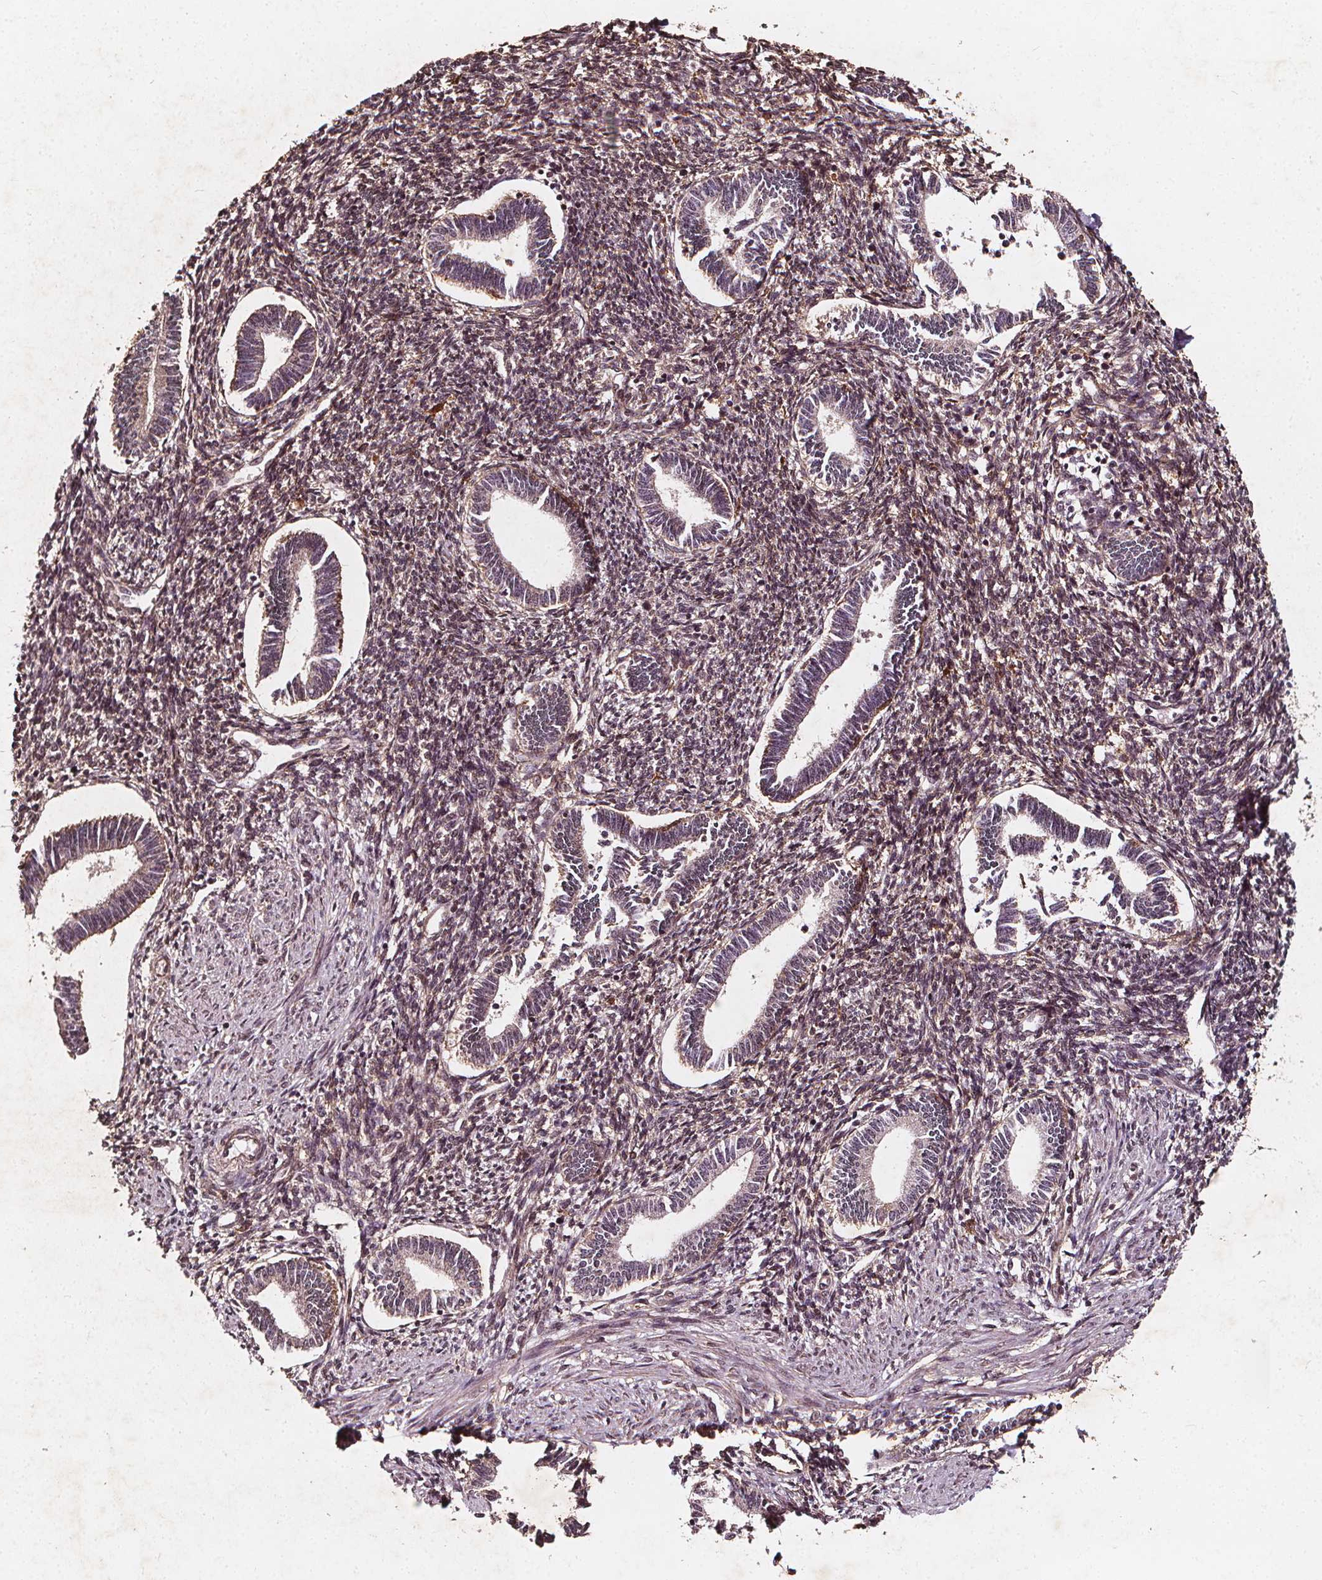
{"staining": {"intensity": "weak", "quantity": "<25%", "location": "cytoplasmic/membranous"}, "tissue": "endometrium", "cell_type": "Cells in endometrial stroma", "image_type": "normal", "snomed": [{"axis": "morphology", "description": "Normal tissue, NOS"}, {"axis": "topography", "description": "Endometrium"}], "caption": "Immunohistochemistry (IHC) photomicrograph of unremarkable endometrium: endometrium stained with DAB (3,3'-diaminobenzidine) displays no significant protein staining in cells in endometrial stroma. (Stains: DAB immunohistochemistry with hematoxylin counter stain, Microscopy: brightfield microscopy at high magnification).", "gene": "ABCA1", "patient": {"sex": "female", "age": 42}}